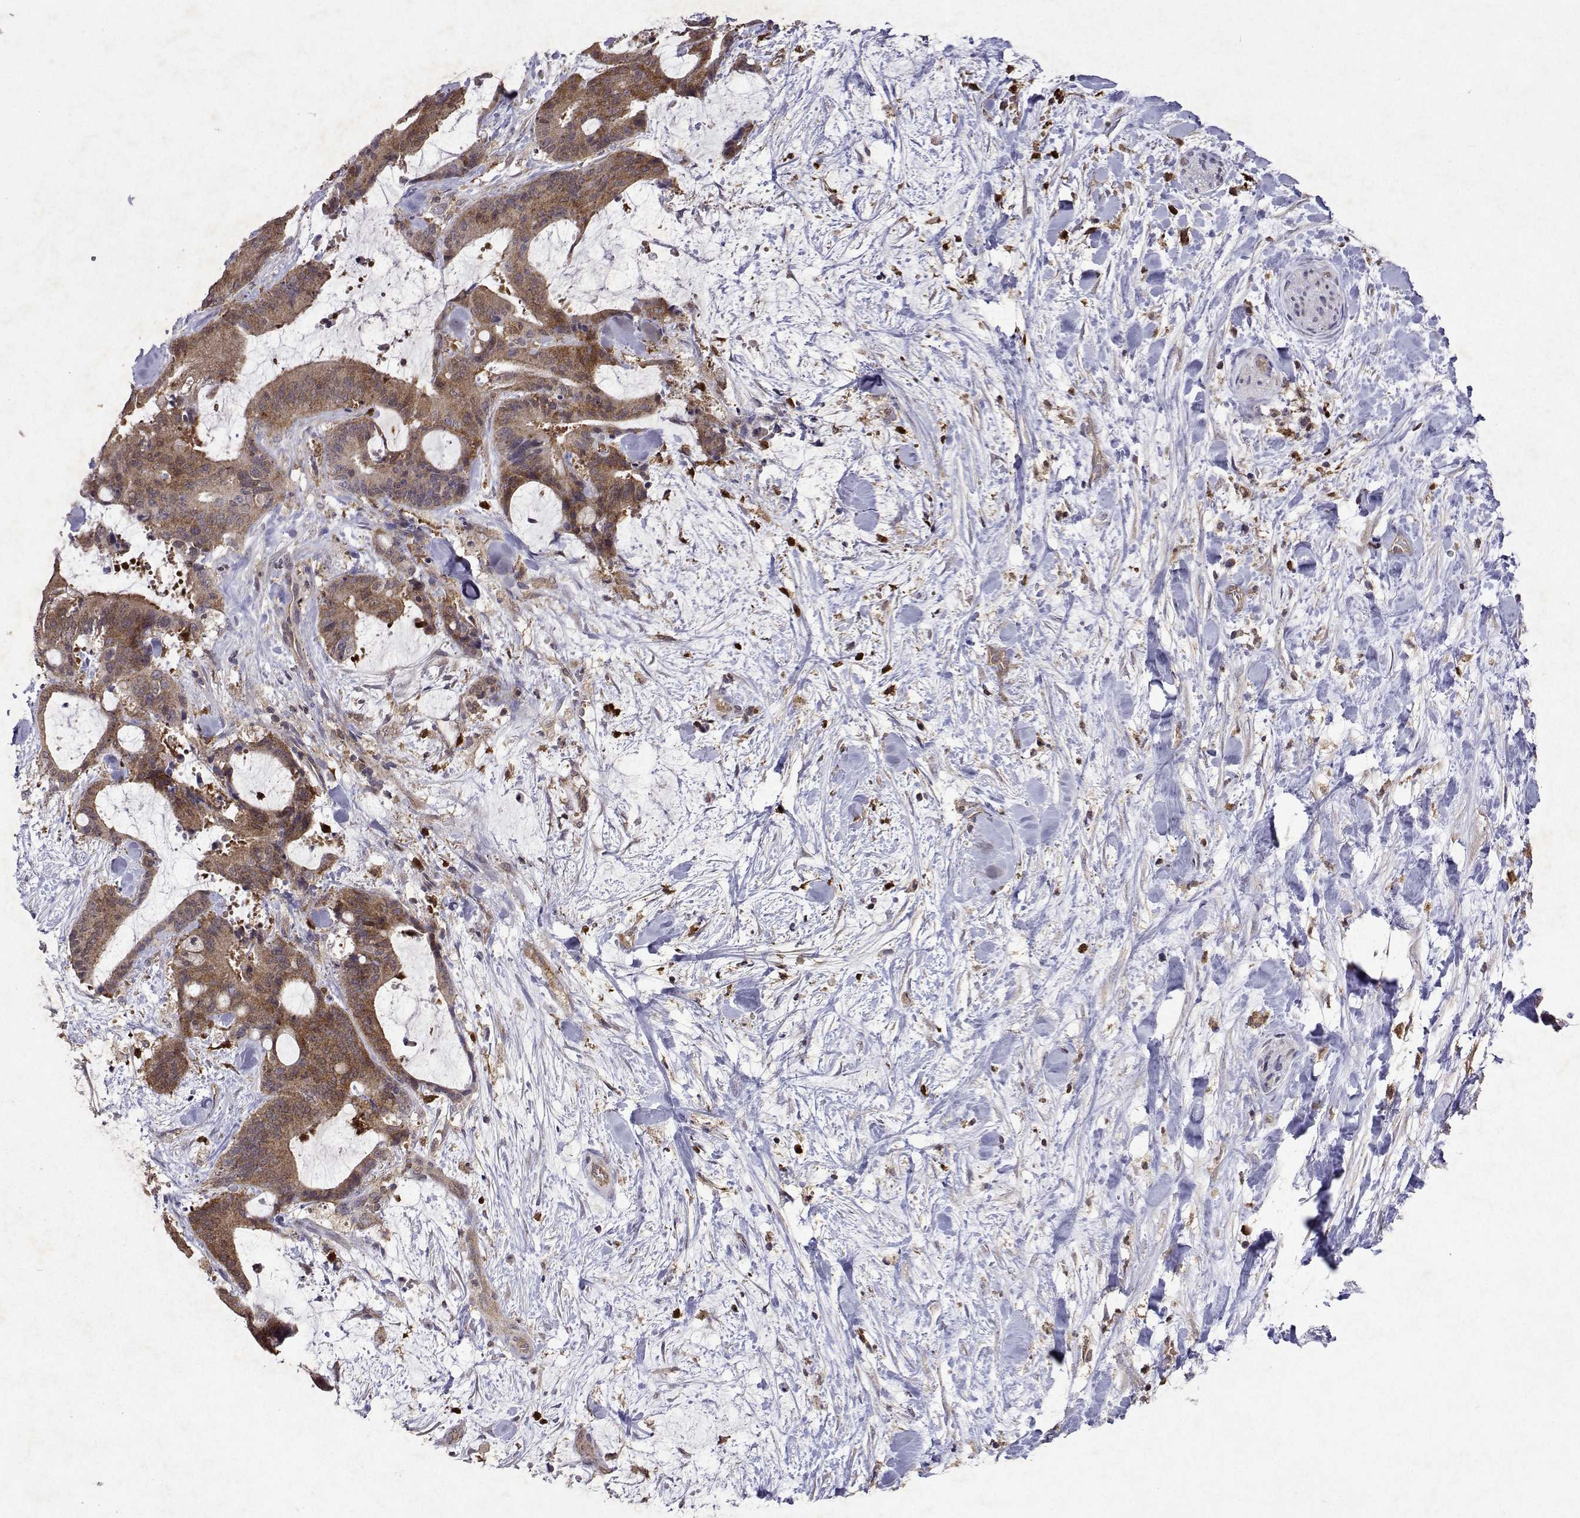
{"staining": {"intensity": "moderate", "quantity": ">75%", "location": "cytoplasmic/membranous"}, "tissue": "liver cancer", "cell_type": "Tumor cells", "image_type": "cancer", "snomed": [{"axis": "morphology", "description": "Cholangiocarcinoma"}, {"axis": "topography", "description": "Liver"}], "caption": "Immunohistochemical staining of liver cancer reveals medium levels of moderate cytoplasmic/membranous positivity in approximately >75% of tumor cells.", "gene": "APAF1", "patient": {"sex": "female", "age": 73}}